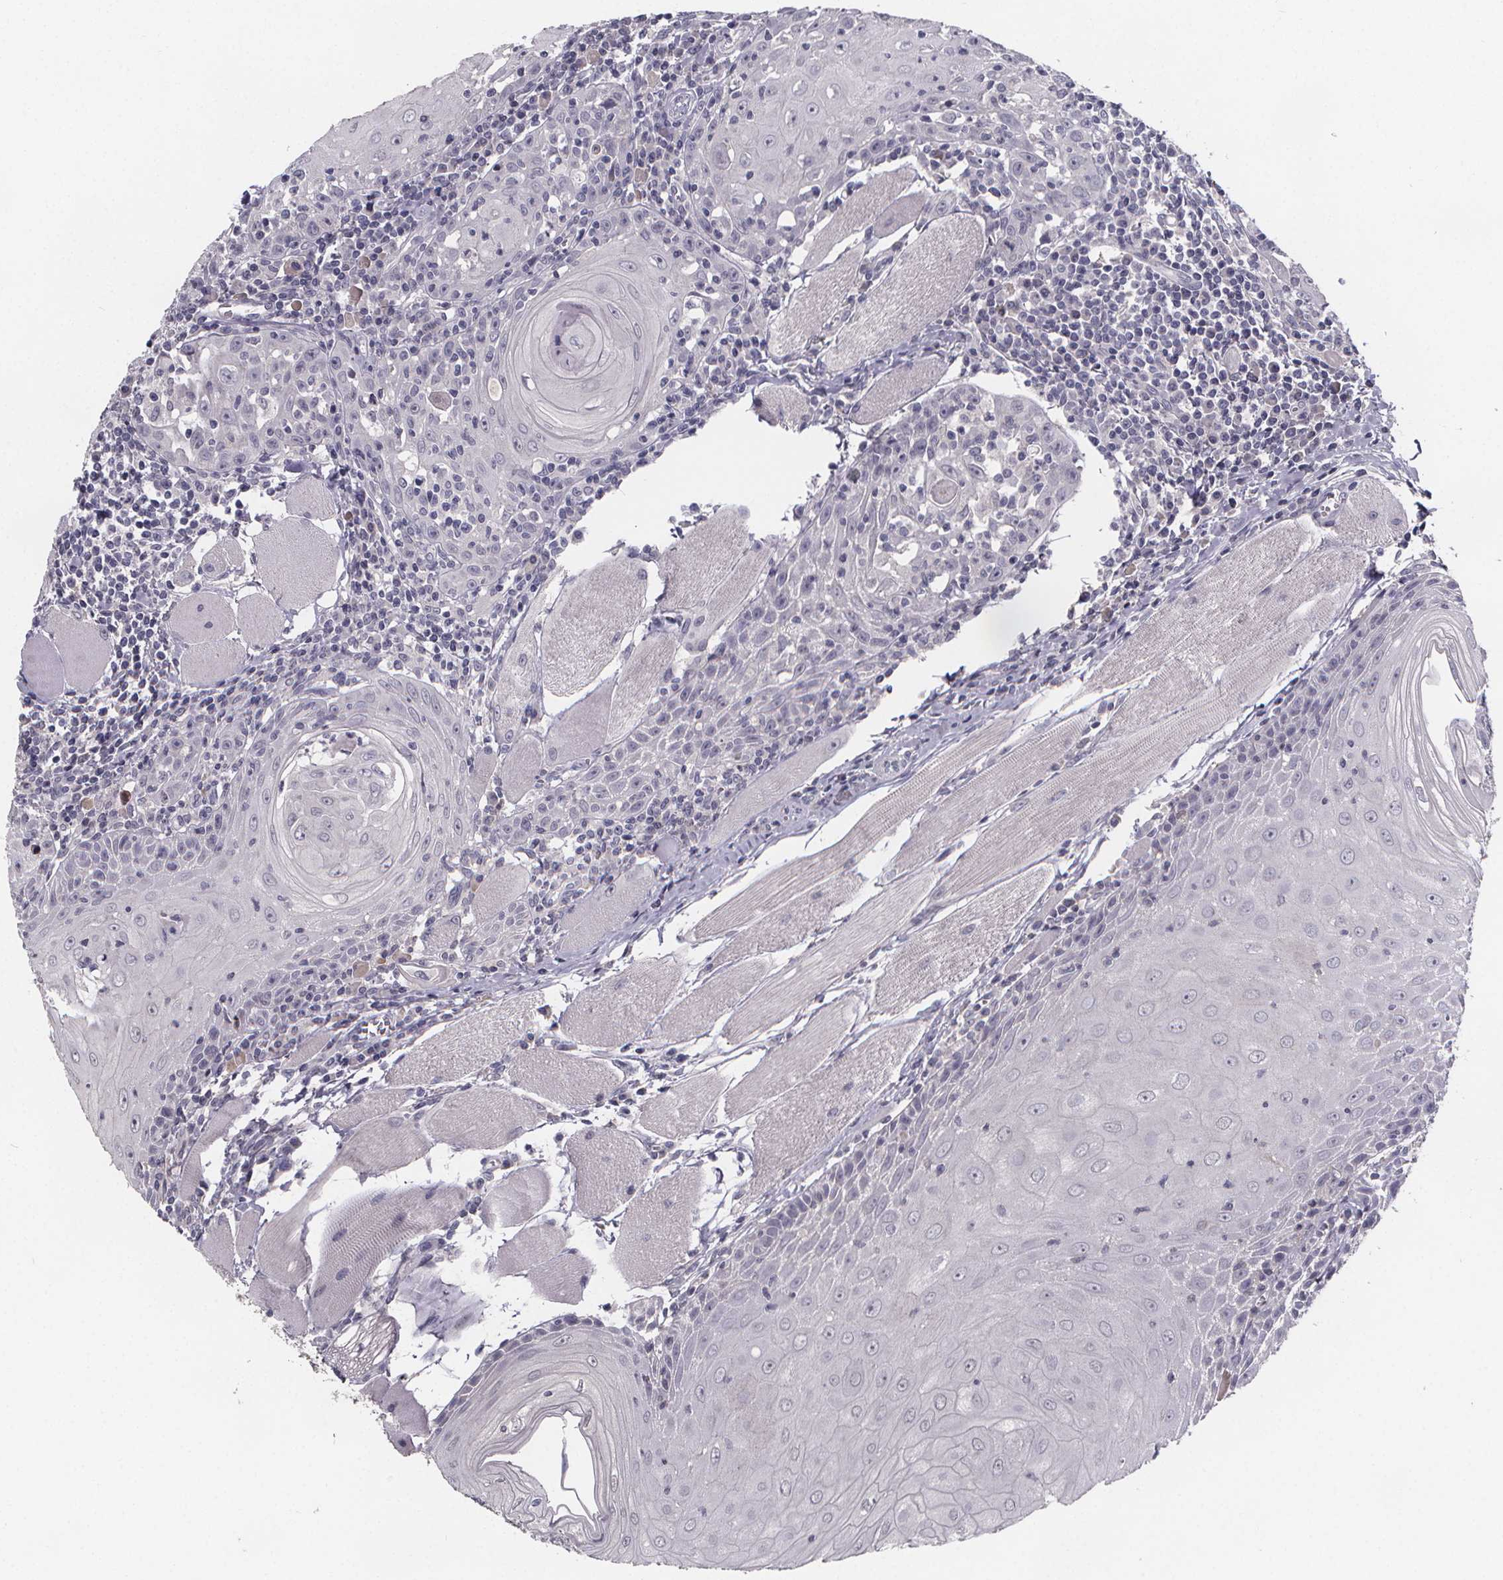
{"staining": {"intensity": "negative", "quantity": "none", "location": "none"}, "tissue": "head and neck cancer", "cell_type": "Tumor cells", "image_type": "cancer", "snomed": [{"axis": "morphology", "description": "Normal tissue, NOS"}, {"axis": "morphology", "description": "Squamous cell carcinoma, NOS"}, {"axis": "topography", "description": "Oral tissue"}, {"axis": "topography", "description": "Head-Neck"}], "caption": "This is an immunohistochemistry histopathology image of head and neck cancer. There is no staining in tumor cells.", "gene": "AGT", "patient": {"sex": "male", "age": 52}}